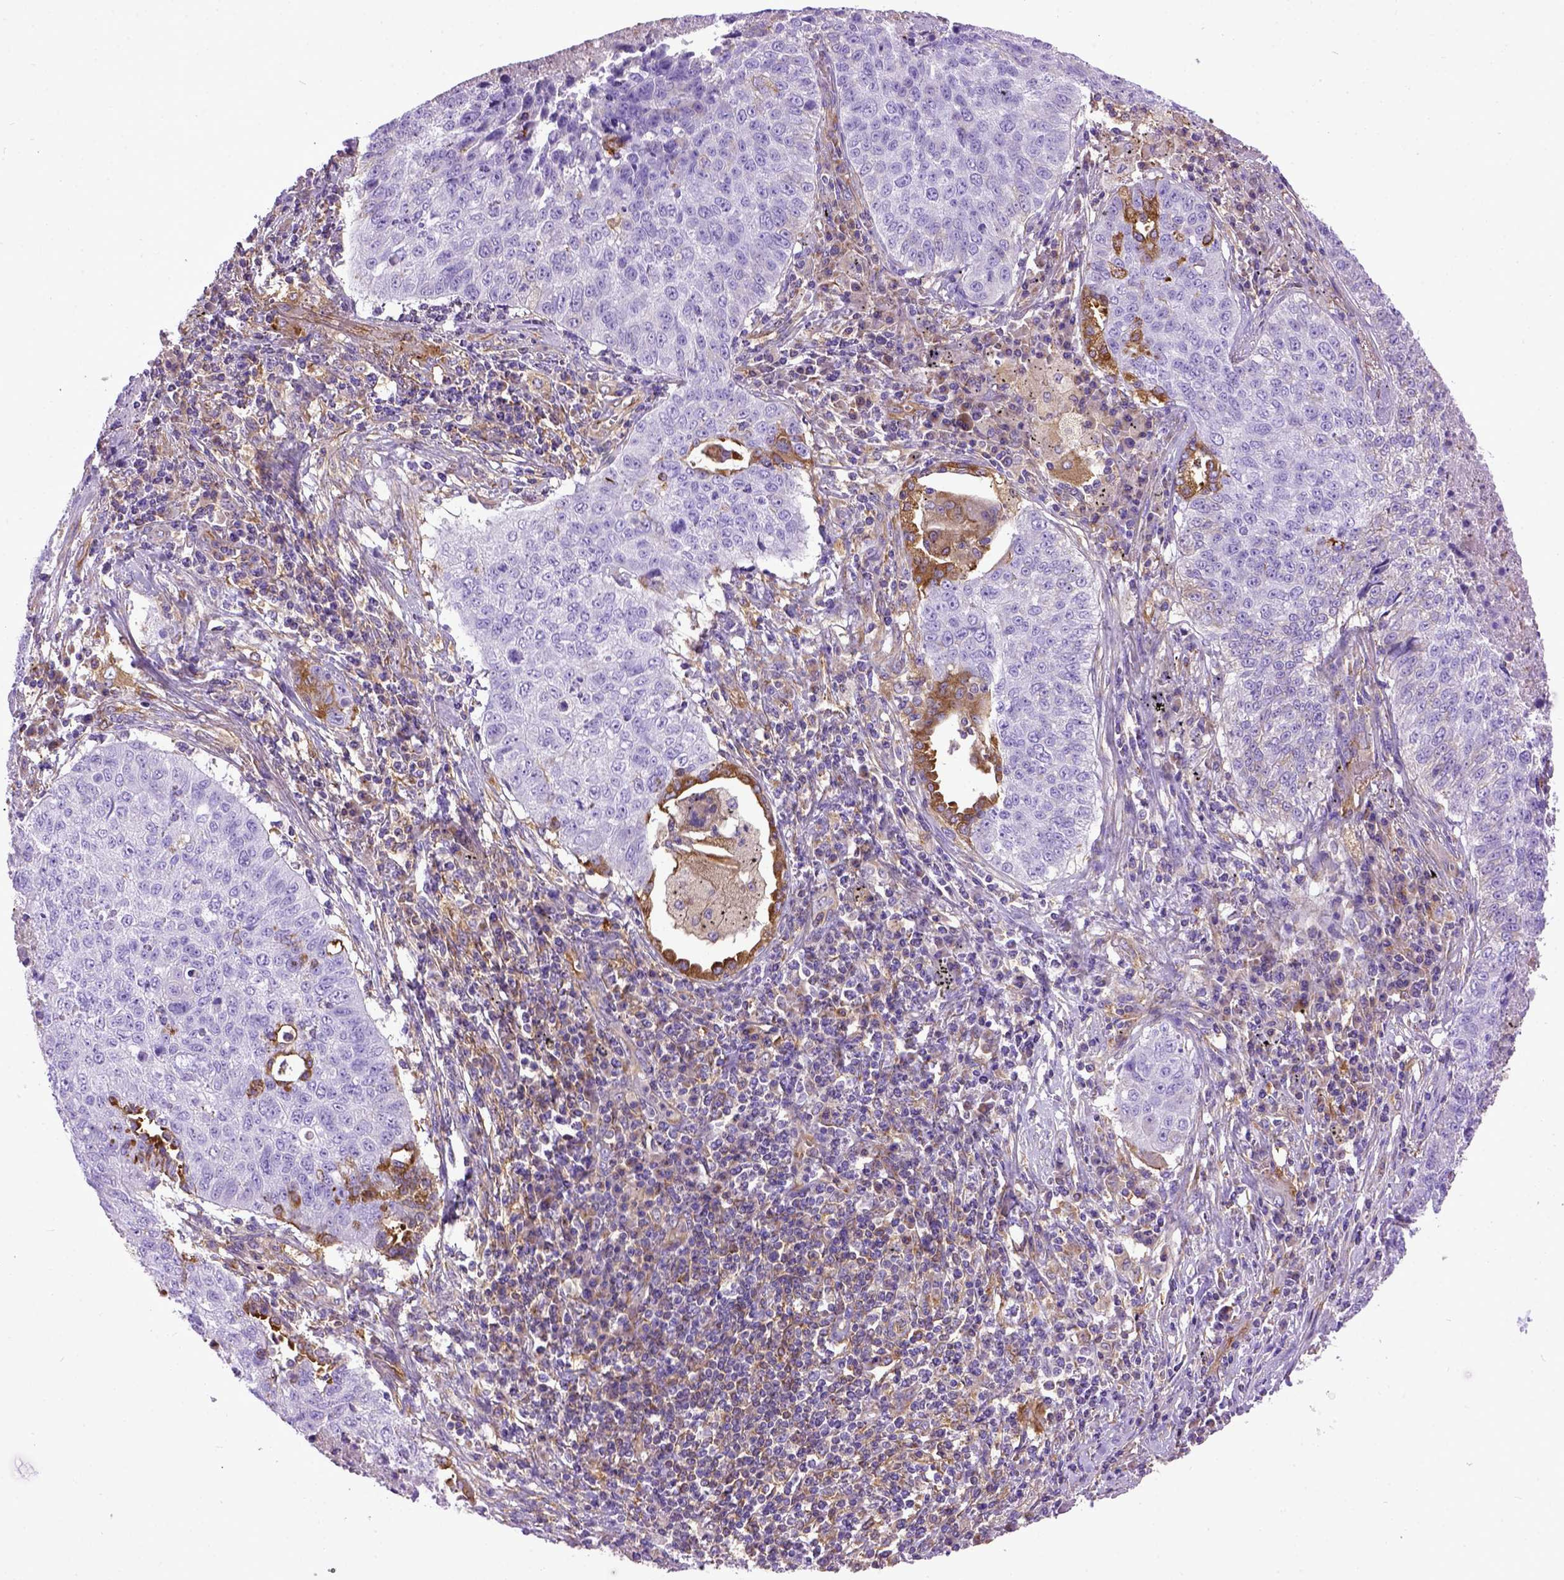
{"staining": {"intensity": "negative", "quantity": "none", "location": "none"}, "tissue": "lung cancer", "cell_type": "Tumor cells", "image_type": "cancer", "snomed": [{"axis": "morphology", "description": "Normal morphology"}, {"axis": "morphology", "description": "Aneuploidy"}, {"axis": "morphology", "description": "Squamous cell carcinoma, NOS"}, {"axis": "topography", "description": "Lymph node"}, {"axis": "topography", "description": "Lung"}], "caption": "Immunohistochemistry (IHC) micrograph of neoplastic tissue: human lung cancer (aneuploidy) stained with DAB (3,3'-diaminobenzidine) shows no significant protein expression in tumor cells.", "gene": "MVP", "patient": {"sex": "female", "age": 76}}